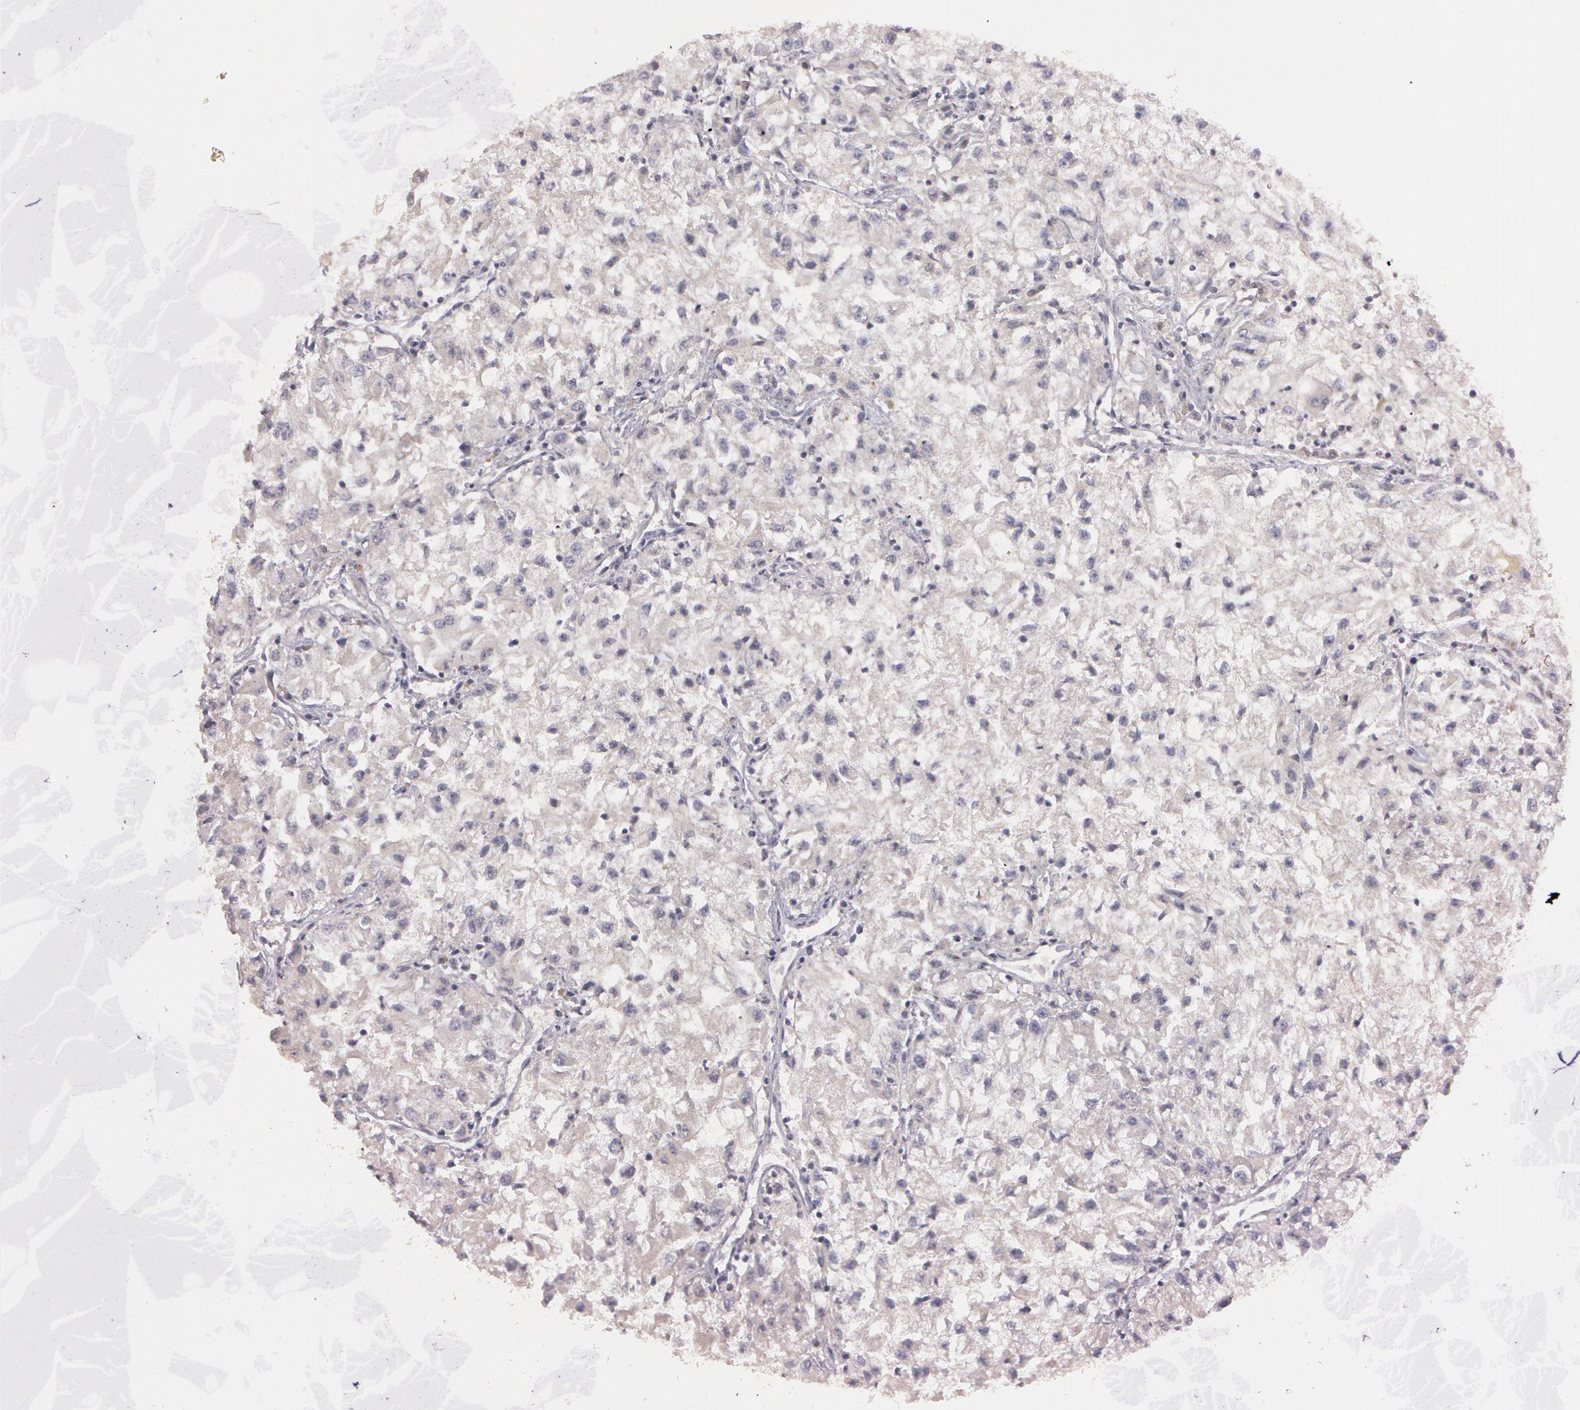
{"staining": {"intensity": "weak", "quantity": "25%-75%", "location": "cytoplasmic/membranous"}, "tissue": "renal cancer", "cell_type": "Tumor cells", "image_type": "cancer", "snomed": [{"axis": "morphology", "description": "Adenocarcinoma, NOS"}, {"axis": "topography", "description": "Kidney"}], "caption": "High-power microscopy captured an immunohistochemistry (IHC) histopathology image of renal cancer (adenocarcinoma), revealing weak cytoplasmic/membranous staining in approximately 25%-75% of tumor cells. Immunohistochemistry (ihc) stains the protein of interest in brown and the nuclei are stained blue.", "gene": "MXRA5", "patient": {"sex": "male", "age": 59}}